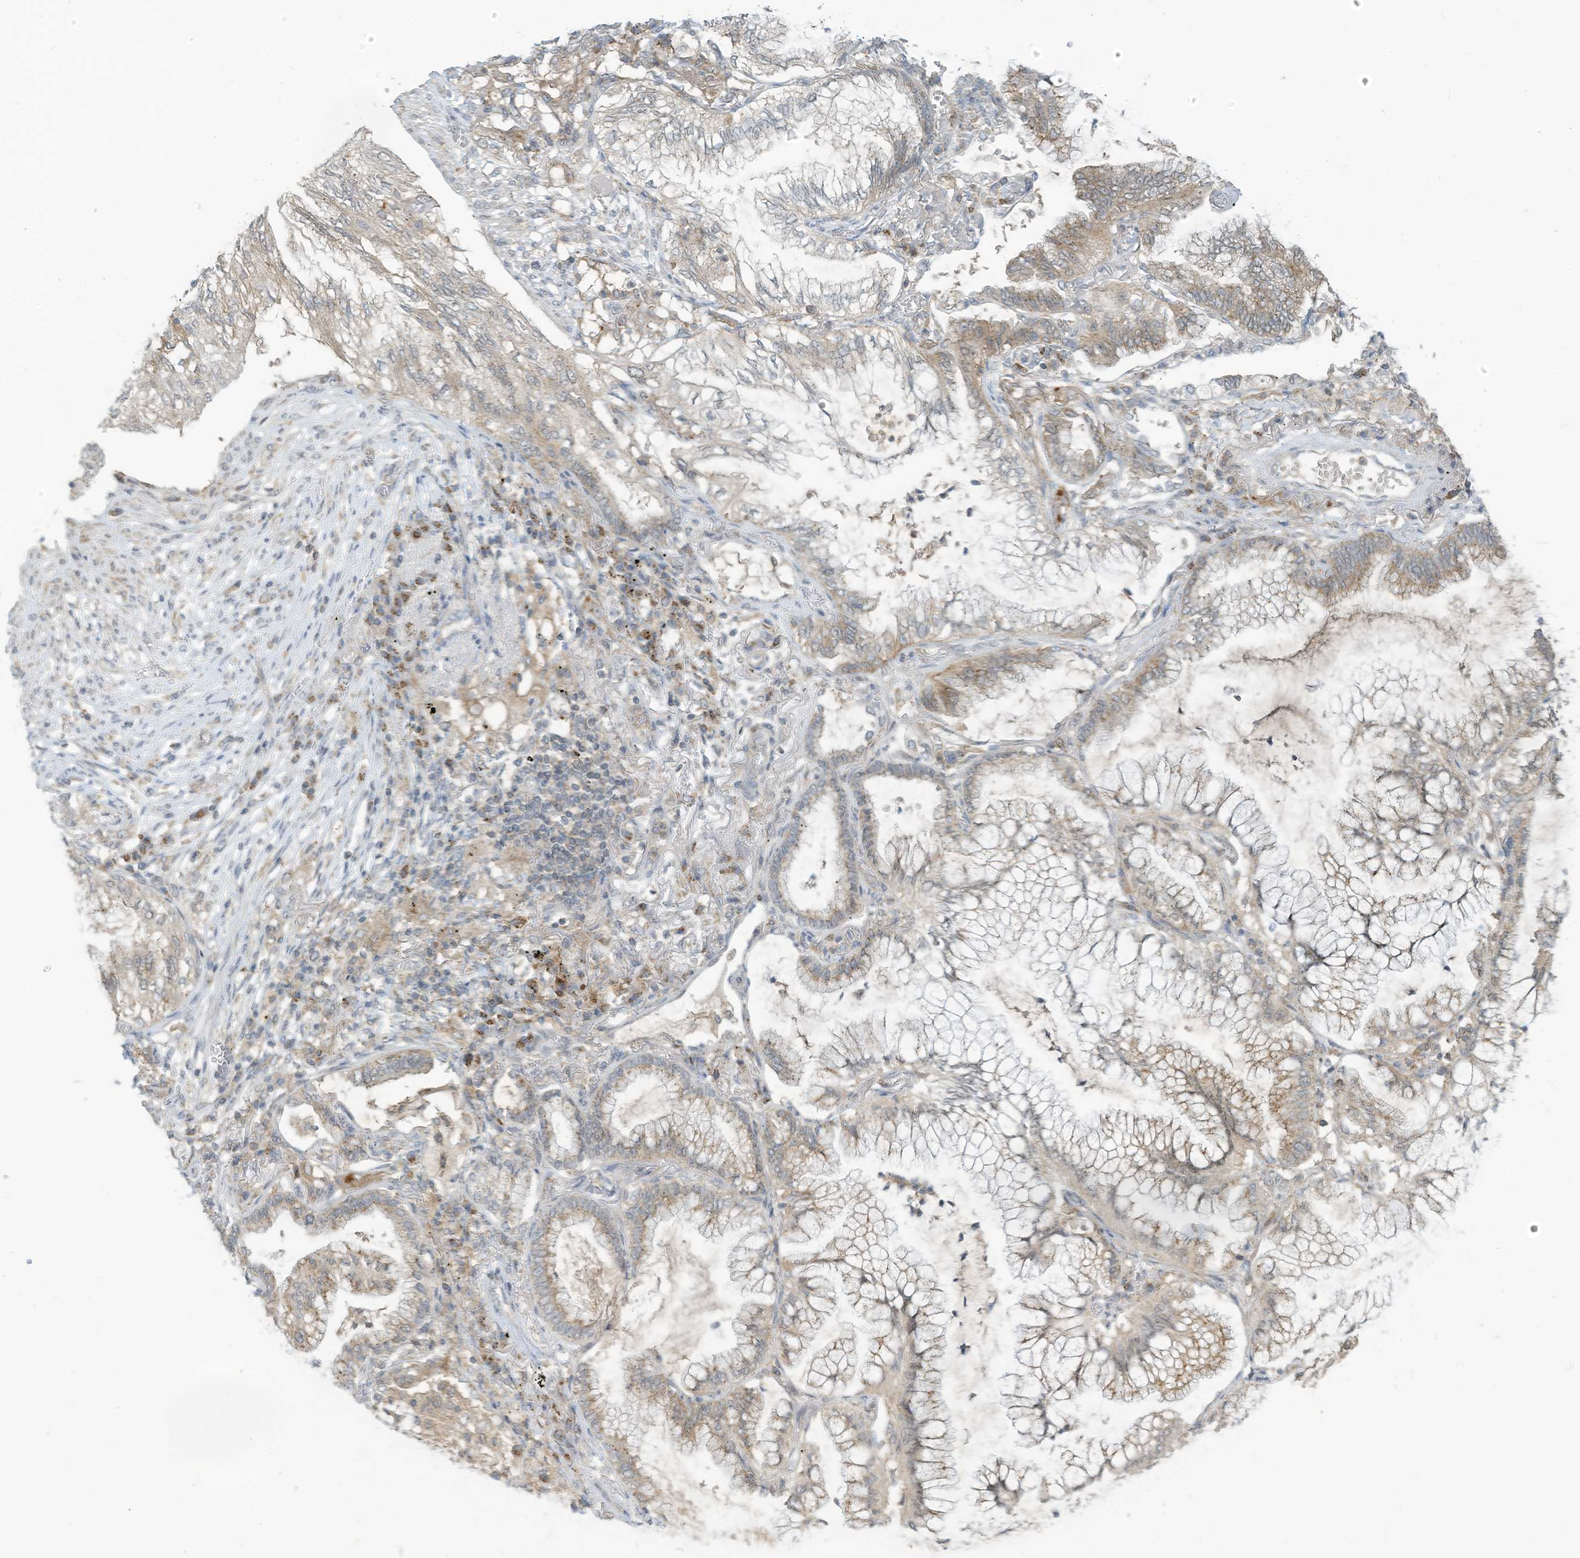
{"staining": {"intensity": "weak", "quantity": "<25%", "location": "cytoplasmic/membranous"}, "tissue": "lung cancer", "cell_type": "Tumor cells", "image_type": "cancer", "snomed": [{"axis": "morphology", "description": "Adenocarcinoma, NOS"}, {"axis": "topography", "description": "Lung"}], "caption": "This is a micrograph of immunohistochemistry staining of lung adenocarcinoma, which shows no expression in tumor cells.", "gene": "PARVG", "patient": {"sex": "female", "age": 70}}